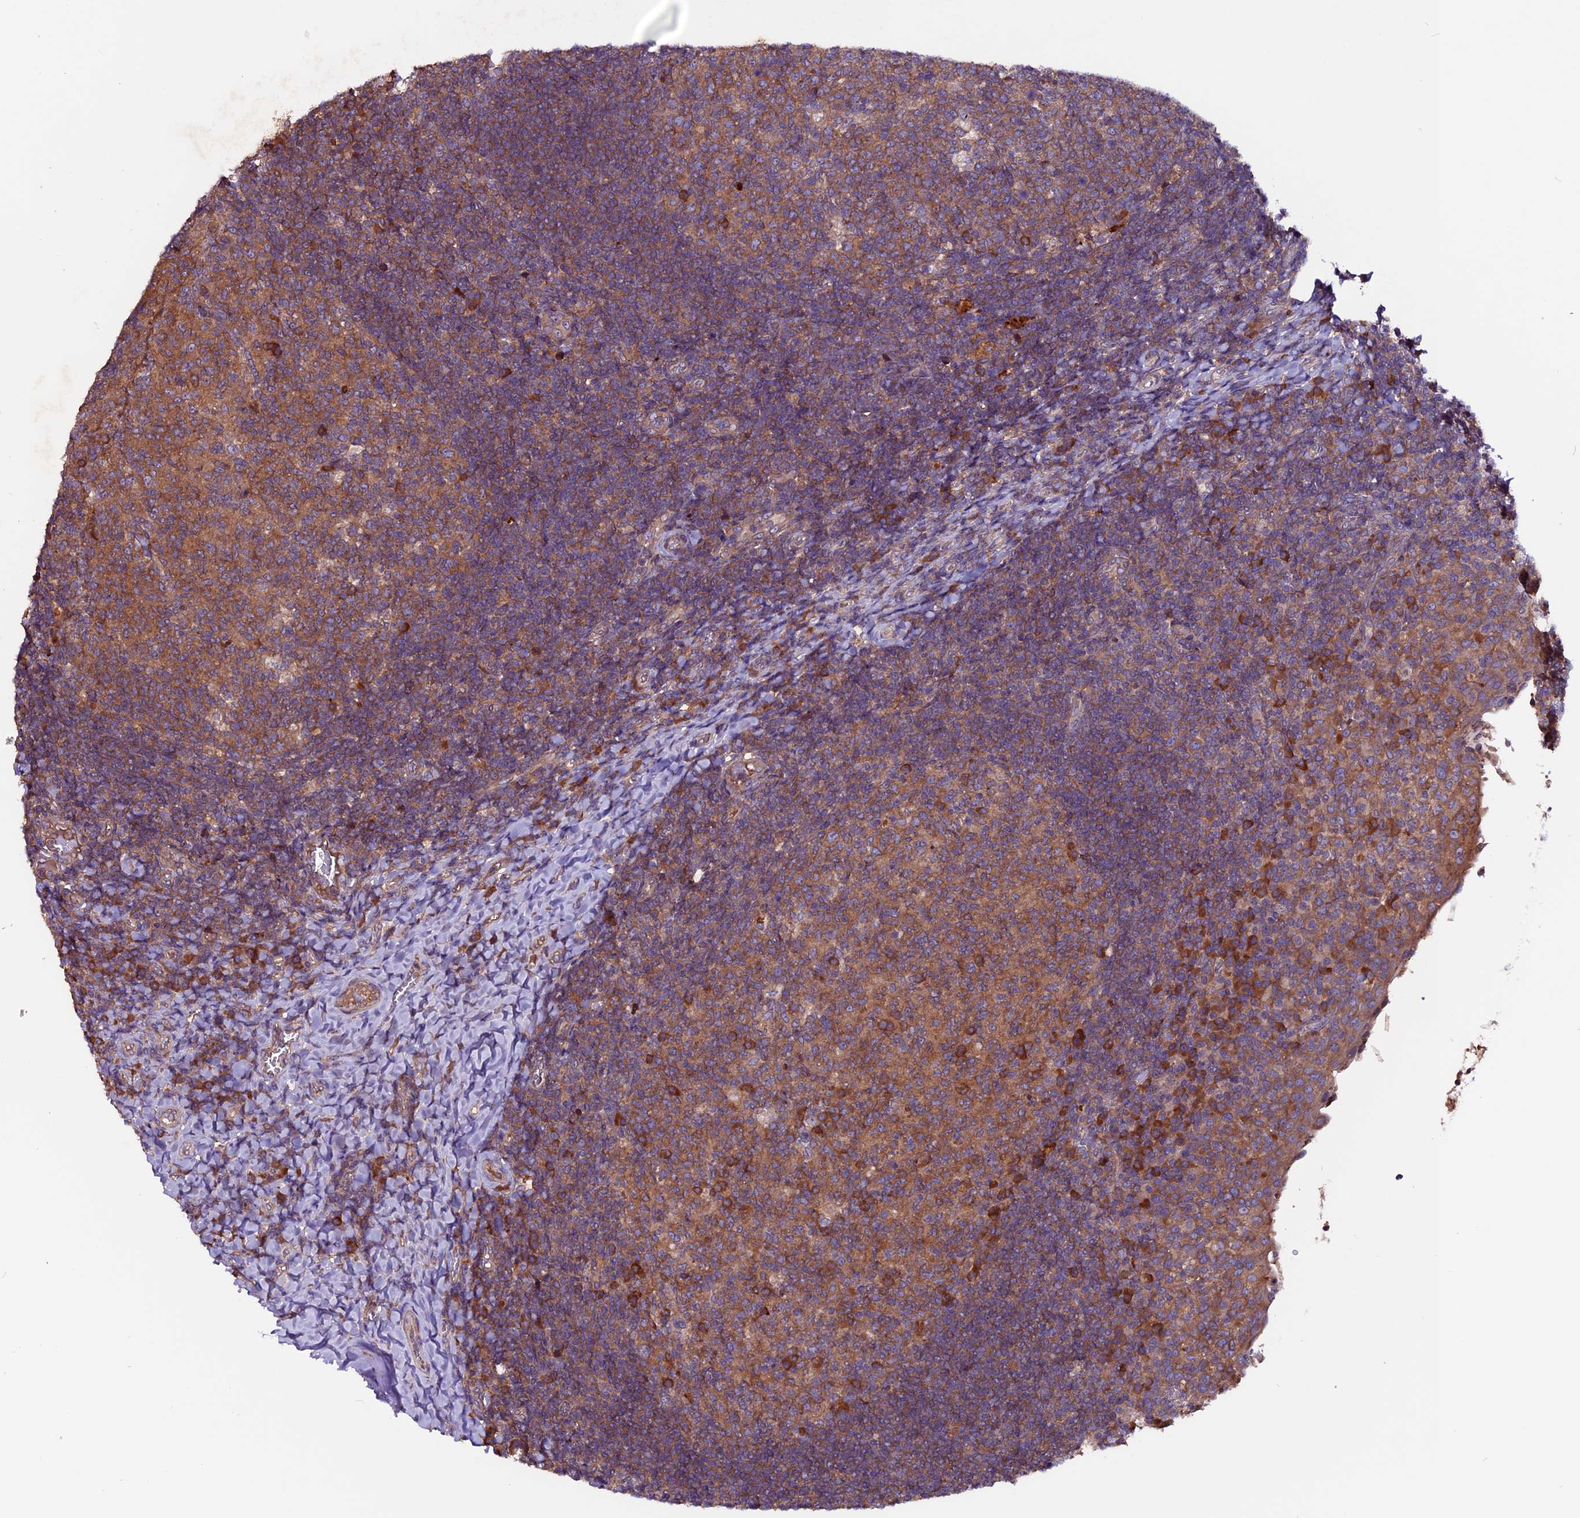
{"staining": {"intensity": "moderate", "quantity": ">75%", "location": "cytoplasmic/membranous"}, "tissue": "tonsil", "cell_type": "Germinal center cells", "image_type": "normal", "snomed": [{"axis": "morphology", "description": "Normal tissue, NOS"}, {"axis": "topography", "description": "Tonsil"}], "caption": "Tonsil stained with a brown dye demonstrates moderate cytoplasmic/membranous positive positivity in approximately >75% of germinal center cells.", "gene": "ZNF598", "patient": {"sex": "female", "age": 10}}